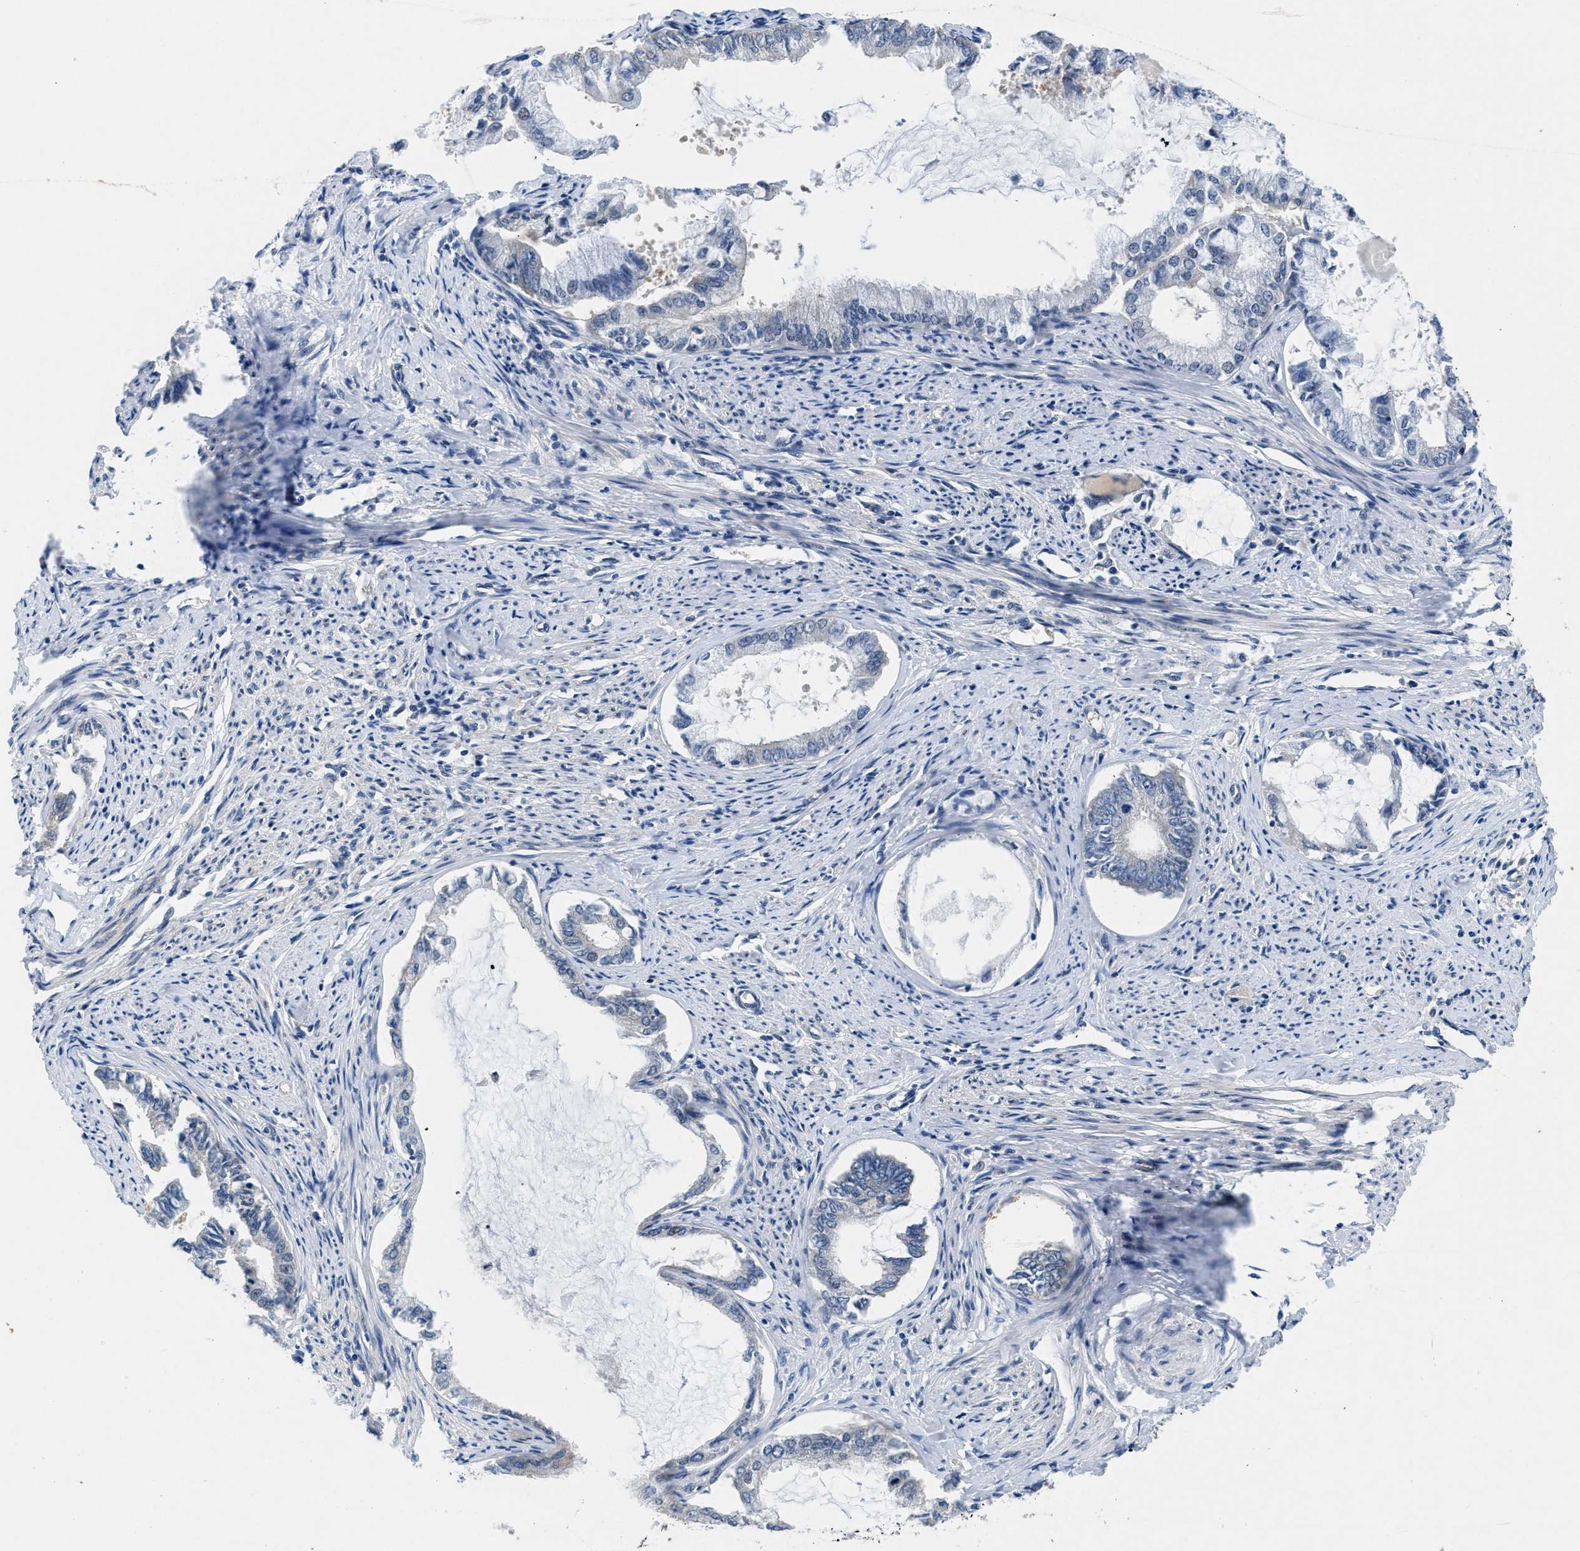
{"staining": {"intensity": "negative", "quantity": "none", "location": "none"}, "tissue": "endometrial cancer", "cell_type": "Tumor cells", "image_type": "cancer", "snomed": [{"axis": "morphology", "description": "Adenocarcinoma, NOS"}, {"axis": "topography", "description": "Endometrium"}], "caption": "Tumor cells are negative for brown protein staining in endometrial cancer.", "gene": "COPS2", "patient": {"sex": "female", "age": 86}}